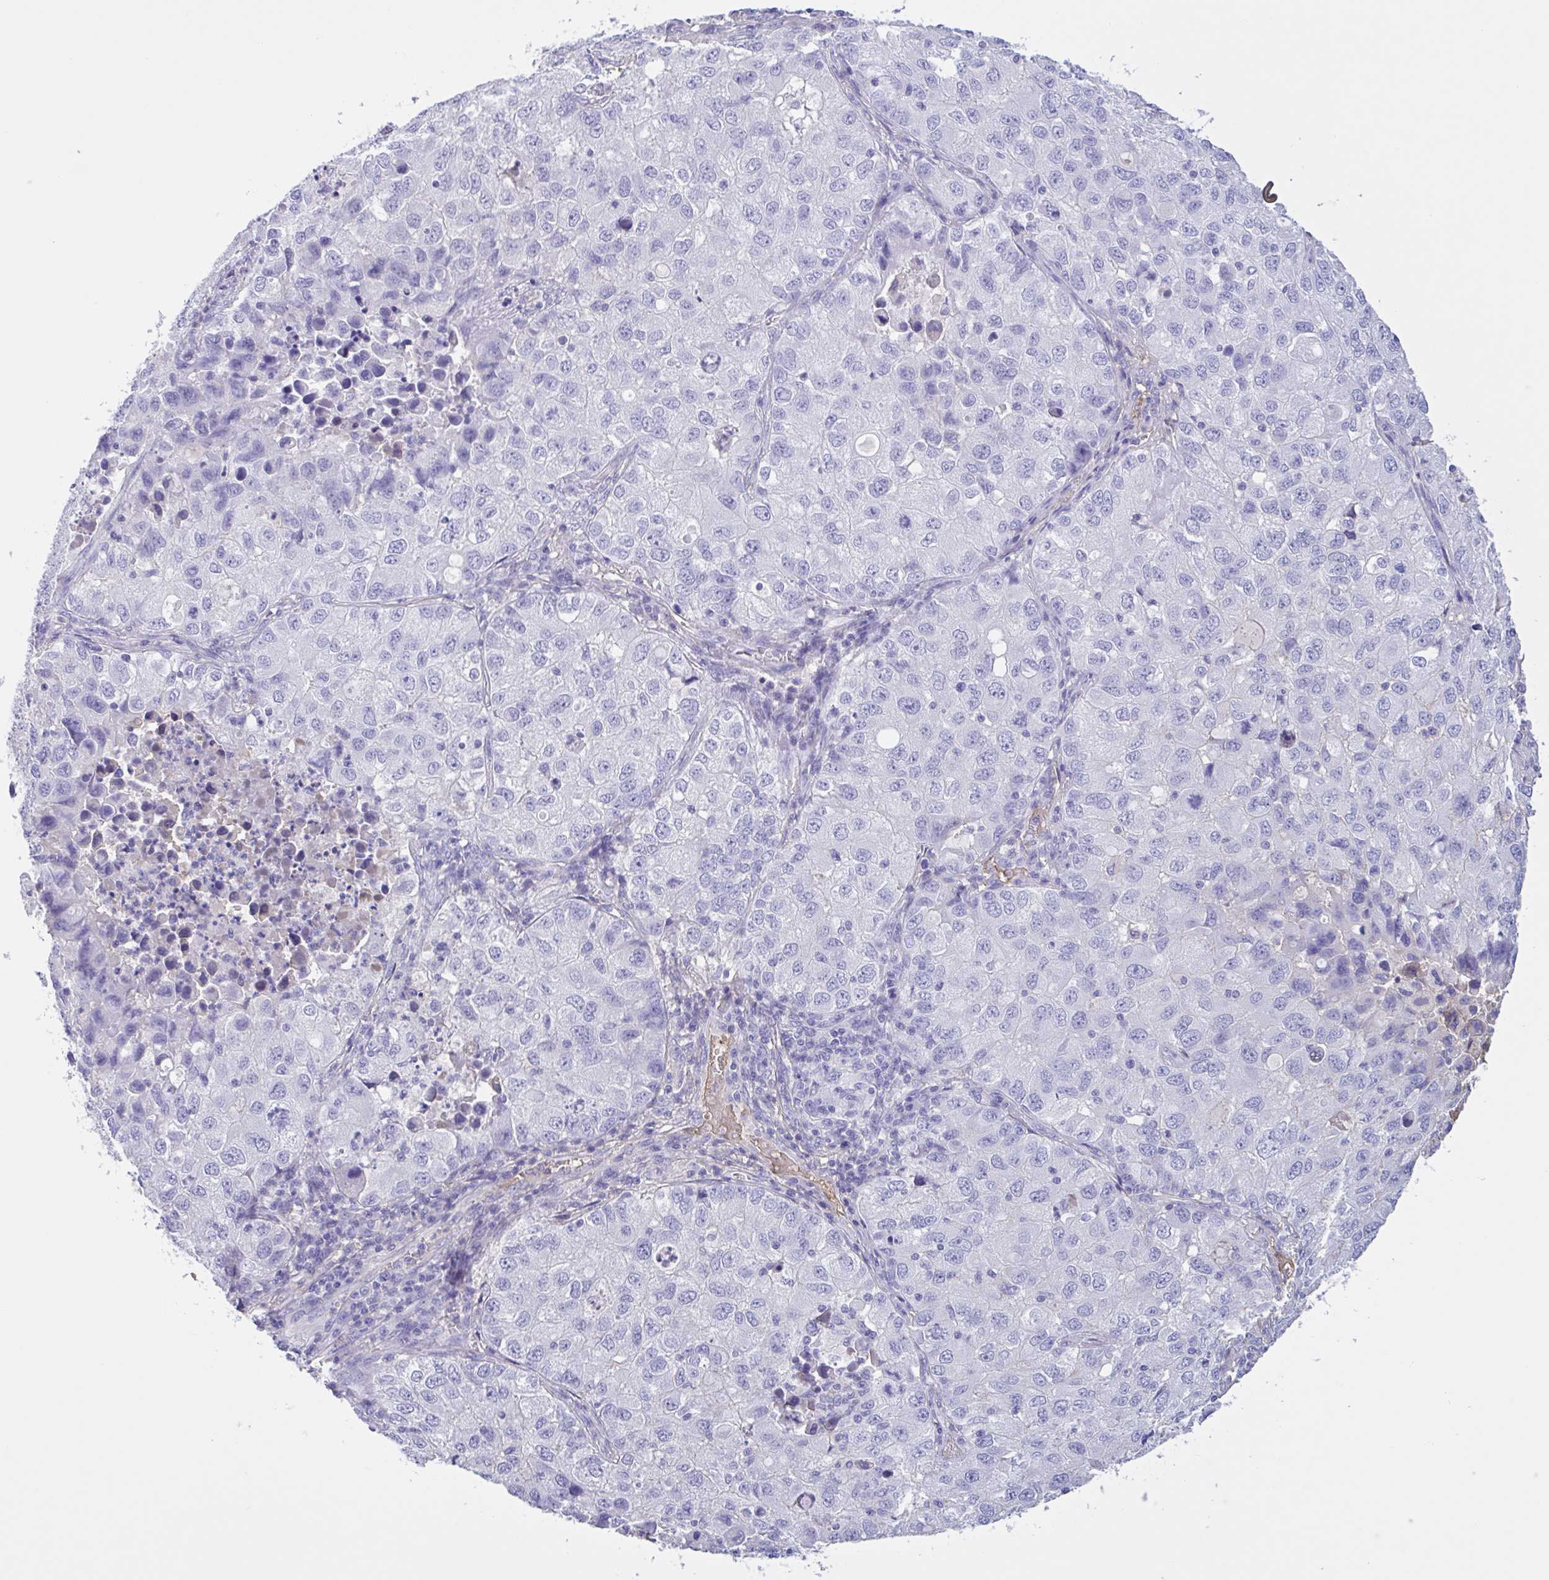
{"staining": {"intensity": "negative", "quantity": "none", "location": "none"}, "tissue": "lung cancer", "cell_type": "Tumor cells", "image_type": "cancer", "snomed": [{"axis": "morphology", "description": "Normal morphology"}, {"axis": "morphology", "description": "Adenocarcinoma, NOS"}, {"axis": "topography", "description": "Lymph node"}, {"axis": "topography", "description": "Lung"}], "caption": "High magnification brightfield microscopy of adenocarcinoma (lung) stained with DAB (3,3'-diaminobenzidine) (brown) and counterstained with hematoxylin (blue): tumor cells show no significant positivity.", "gene": "LARGE2", "patient": {"sex": "female", "age": 51}}